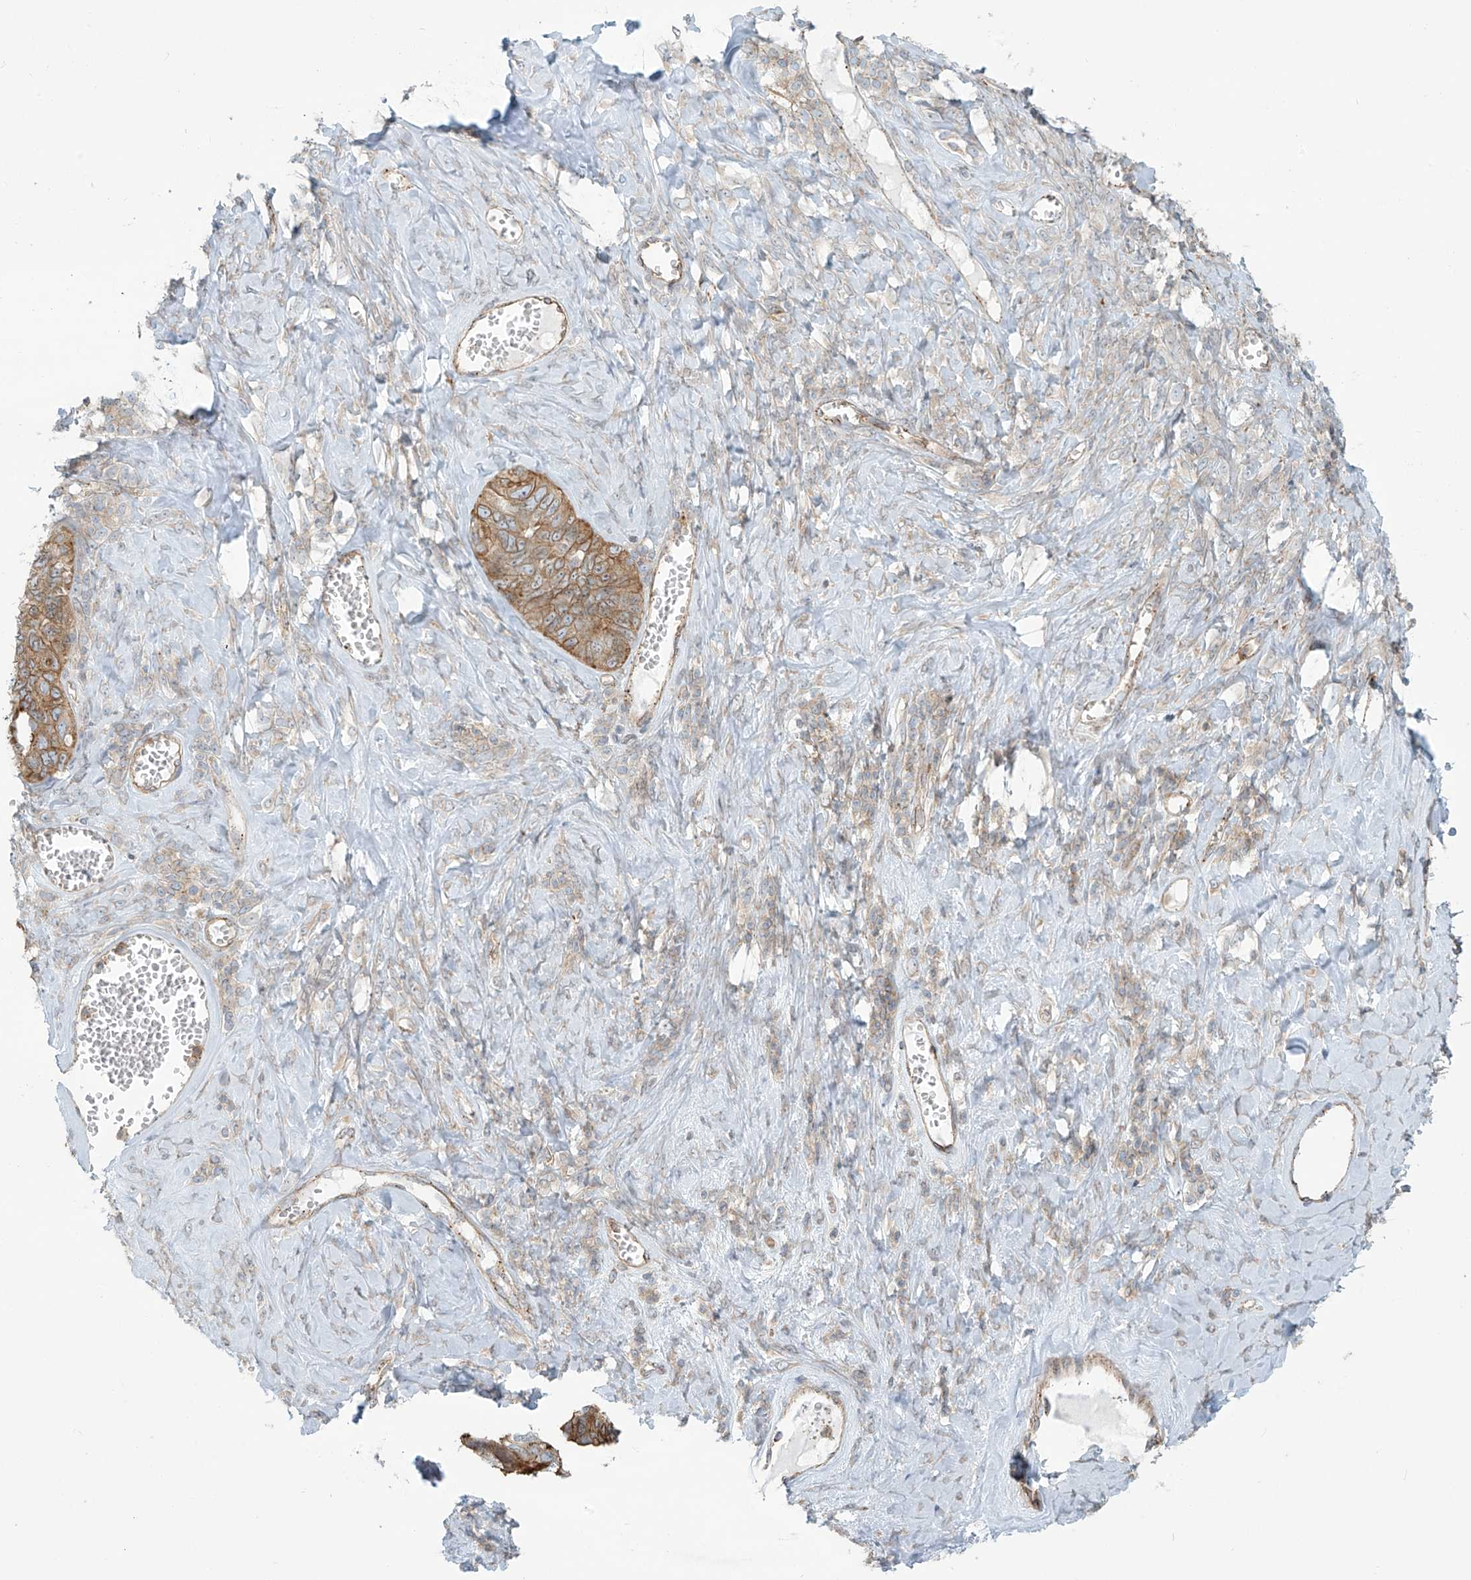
{"staining": {"intensity": "moderate", "quantity": ">75%", "location": "cytoplasmic/membranous"}, "tissue": "ovarian cancer", "cell_type": "Tumor cells", "image_type": "cancer", "snomed": [{"axis": "morphology", "description": "Cystadenocarcinoma, serous, NOS"}, {"axis": "topography", "description": "Ovary"}], "caption": "Human ovarian cancer (serous cystadenocarcinoma) stained with a protein marker reveals moderate staining in tumor cells.", "gene": "LZTS3", "patient": {"sex": "female", "age": 79}}